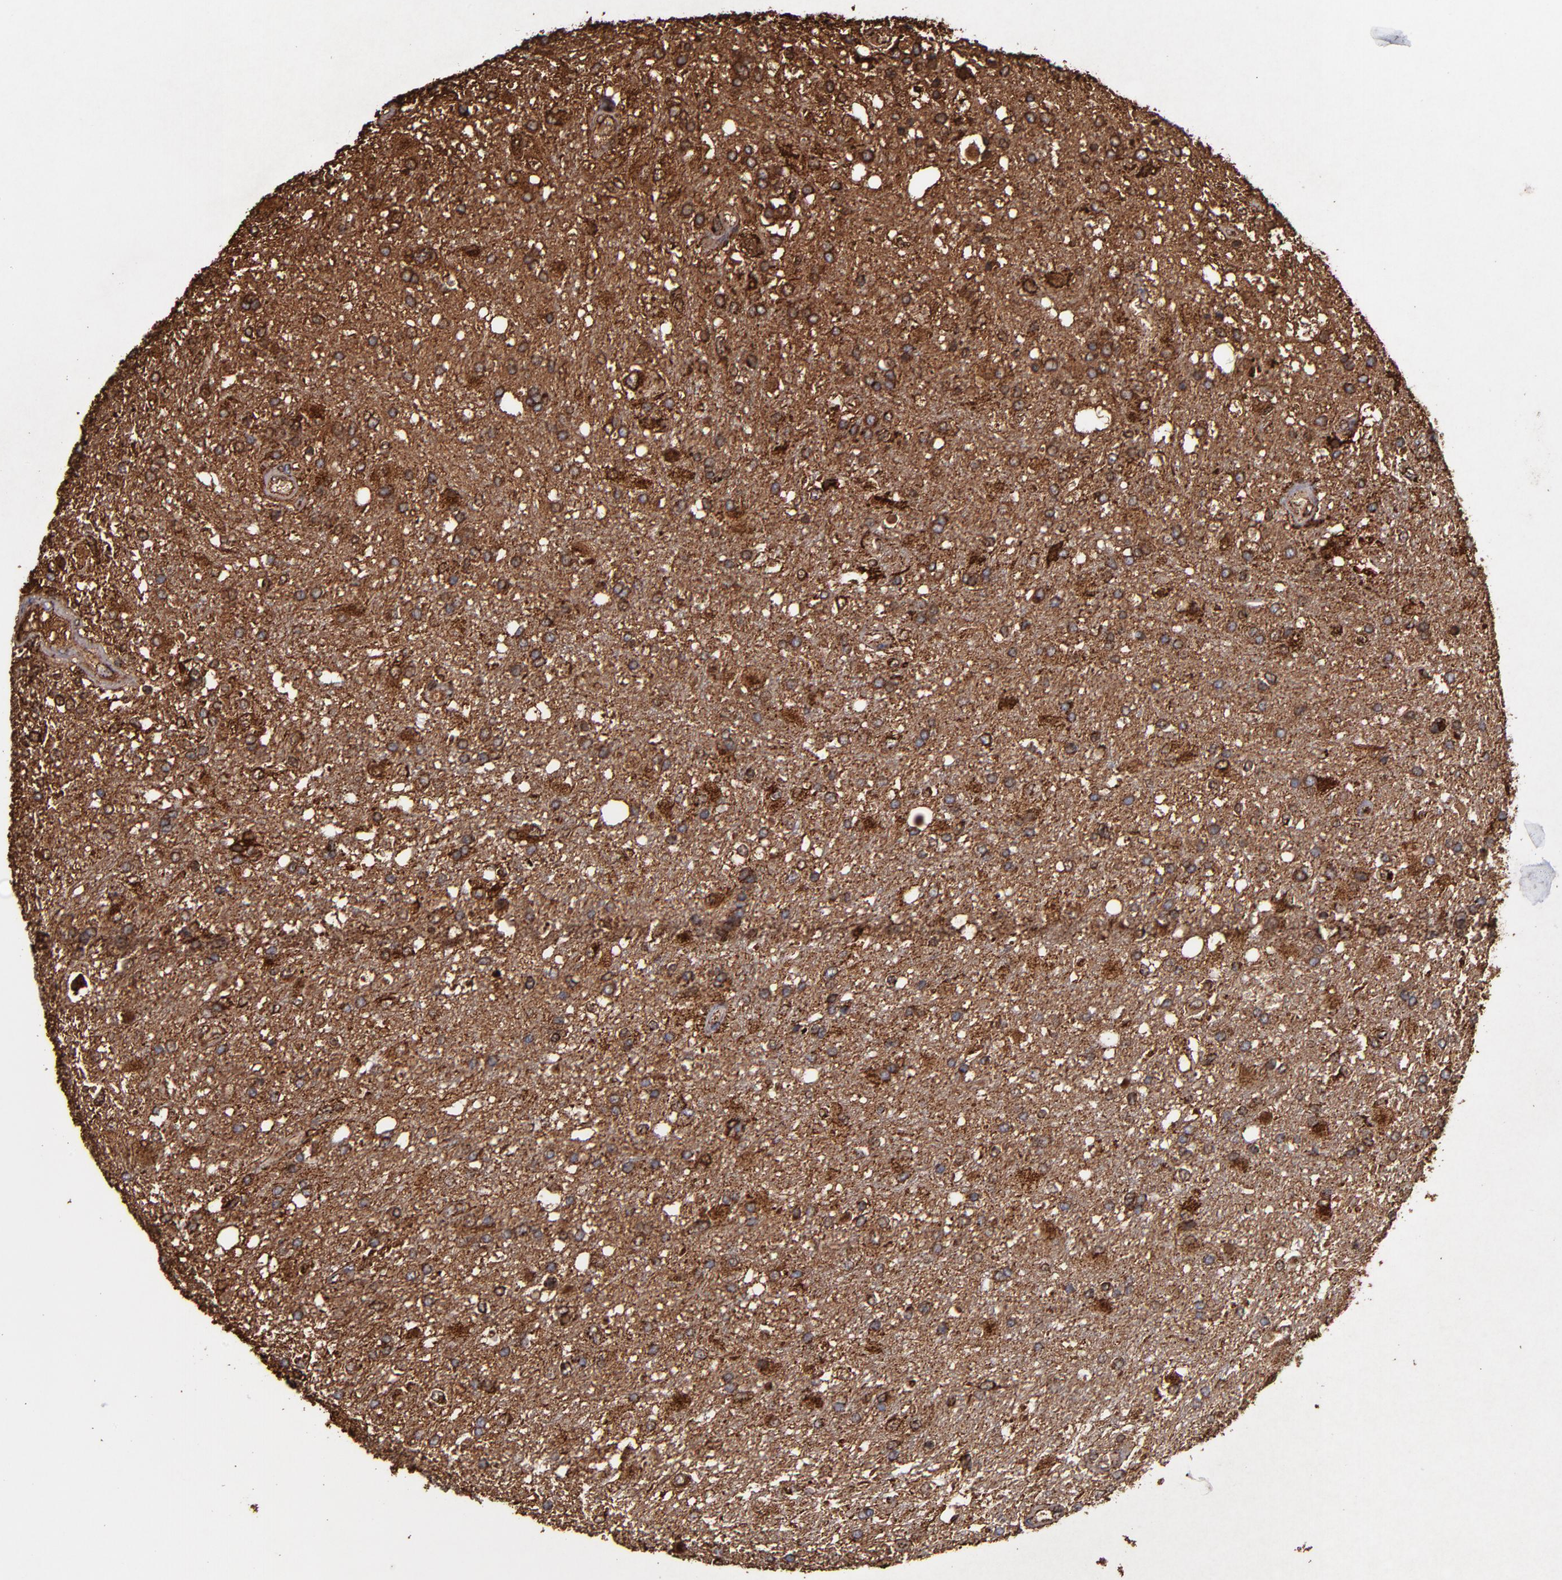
{"staining": {"intensity": "strong", "quantity": ">75%", "location": "cytoplasmic/membranous"}, "tissue": "glioma", "cell_type": "Tumor cells", "image_type": "cancer", "snomed": [{"axis": "morphology", "description": "Glioma, malignant, High grade"}, {"axis": "topography", "description": "Cerebral cortex"}], "caption": "IHC of human malignant high-grade glioma displays high levels of strong cytoplasmic/membranous expression in about >75% of tumor cells.", "gene": "SOD2", "patient": {"sex": "male", "age": 79}}